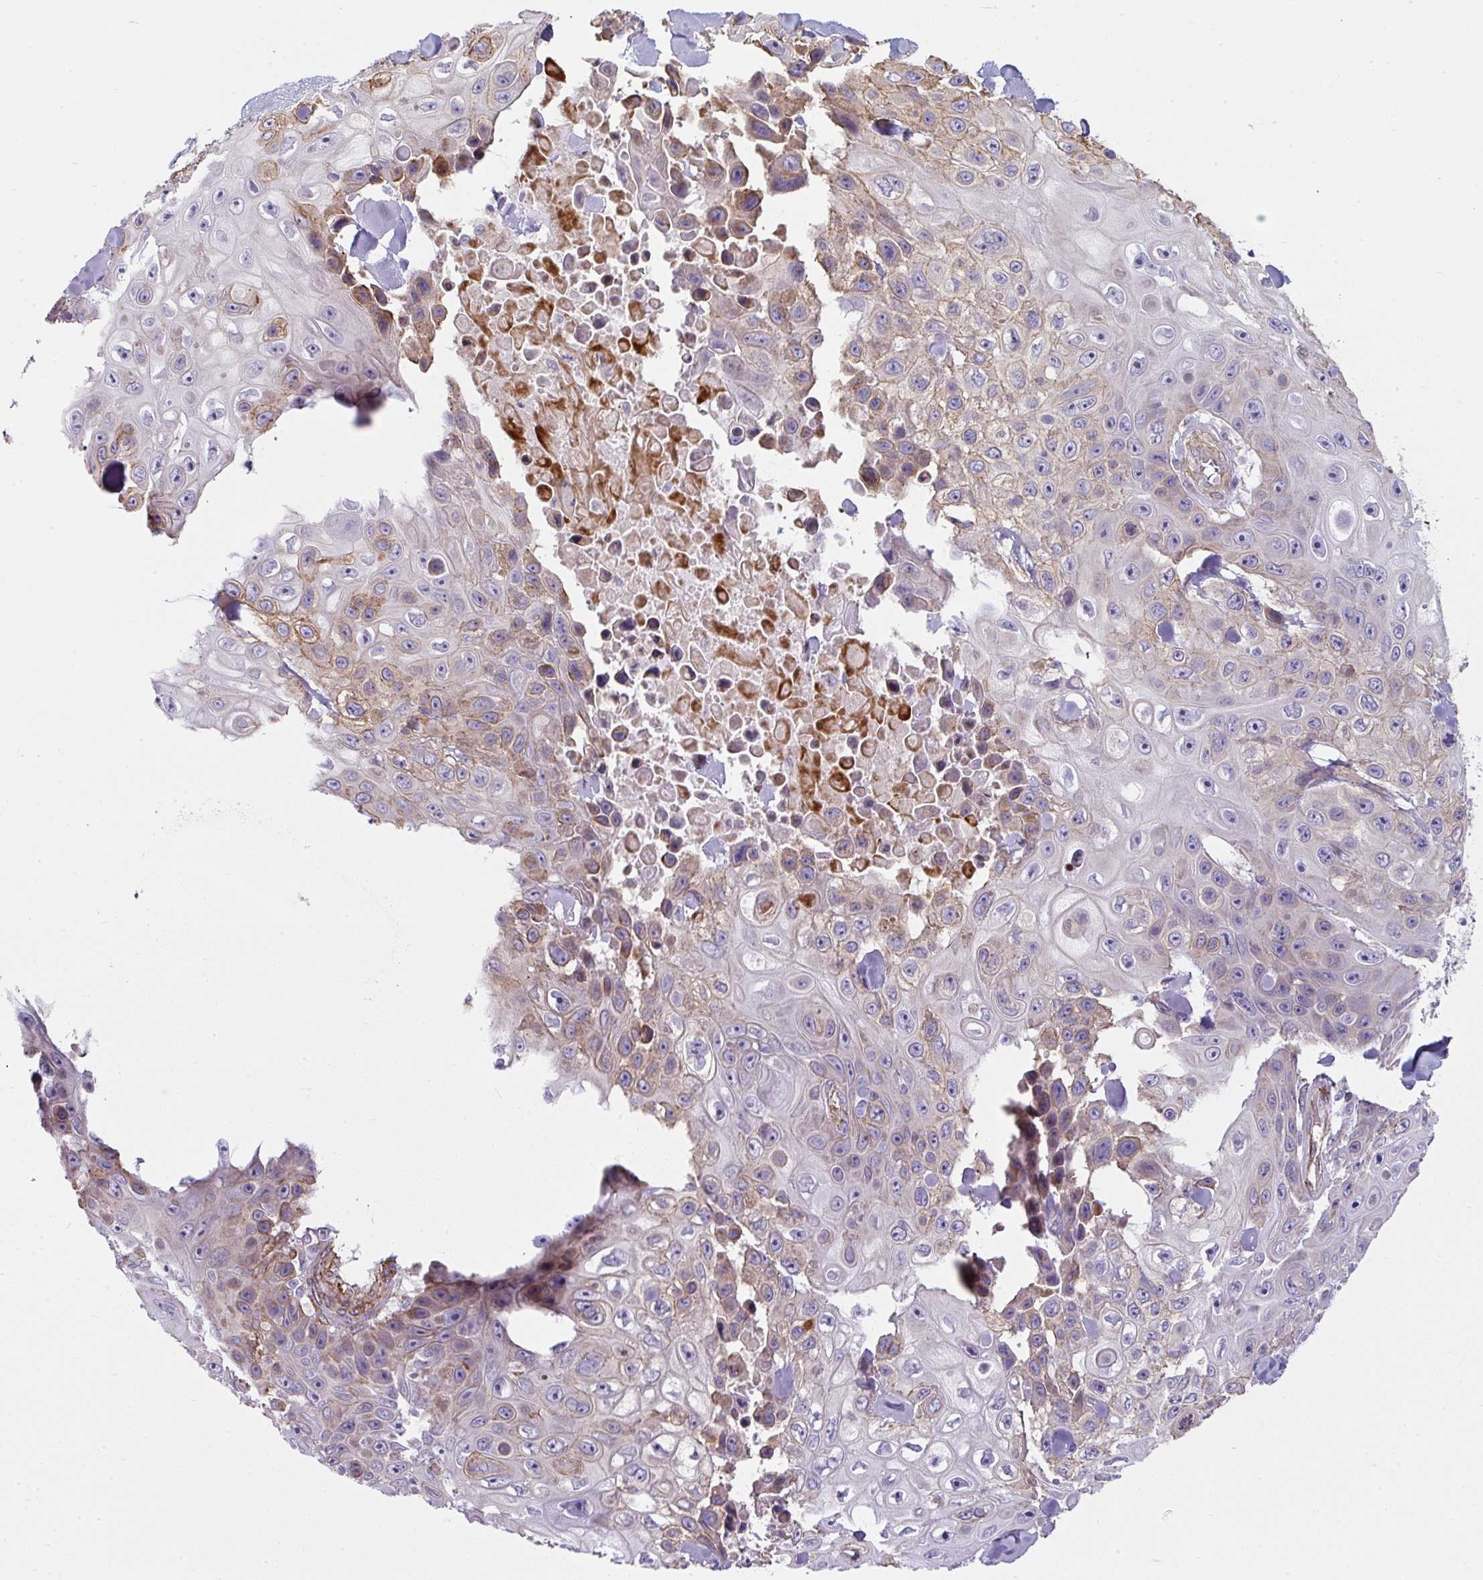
{"staining": {"intensity": "weak", "quantity": "25%-75%", "location": "cytoplasmic/membranous"}, "tissue": "skin cancer", "cell_type": "Tumor cells", "image_type": "cancer", "snomed": [{"axis": "morphology", "description": "Squamous cell carcinoma, NOS"}, {"axis": "topography", "description": "Skin"}], "caption": "This micrograph reveals squamous cell carcinoma (skin) stained with immunohistochemistry to label a protein in brown. The cytoplasmic/membranous of tumor cells show weak positivity for the protein. Nuclei are counter-stained blue.", "gene": "ANKUB1", "patient": {"sex": "male", "age": 82}}